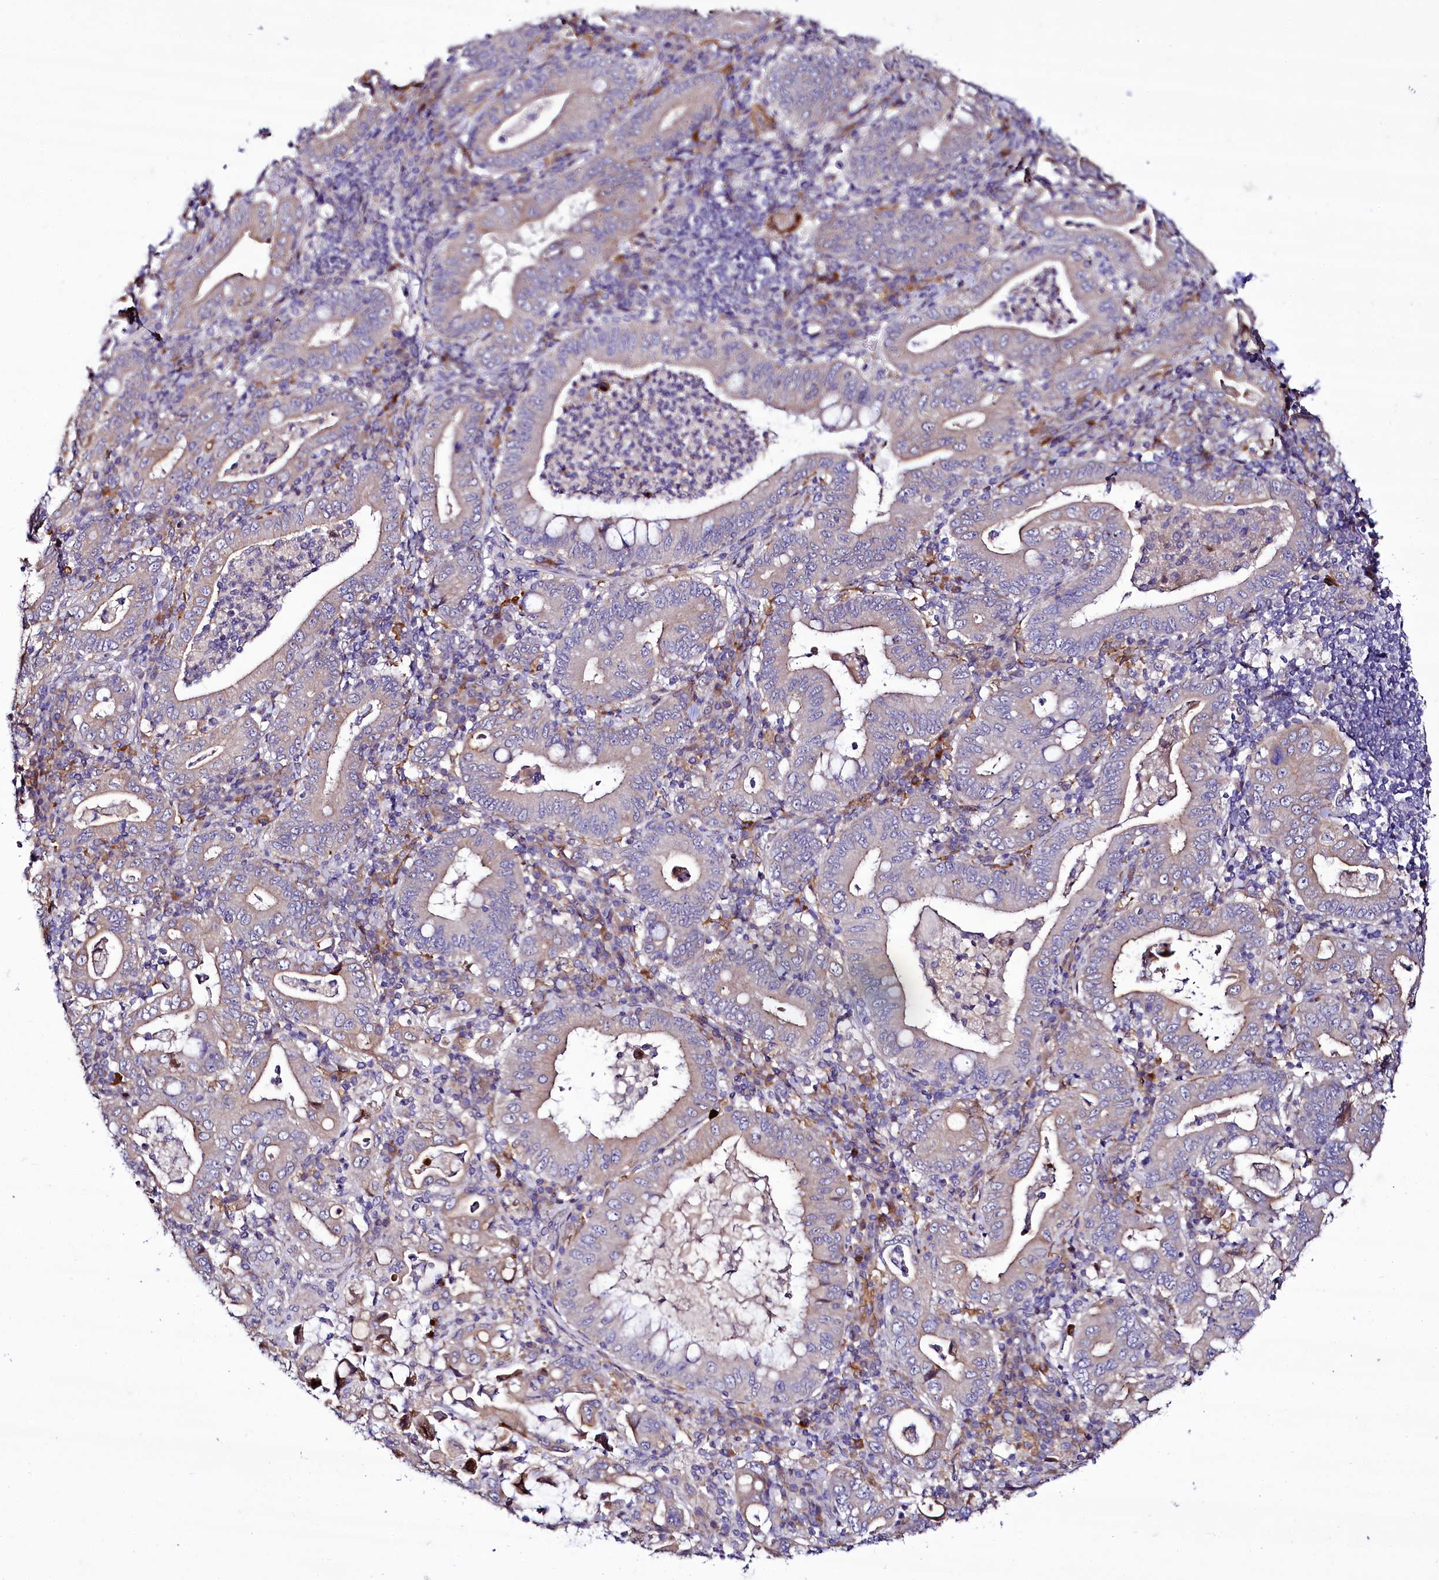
{"staining": {"intensity": "negative", "quantity": "none", "location": "none"}, "tissue": "stomach cancer", "cell_type": "Tumor cells", "image_type": "cancer", "snomed": [{"axis": "morphology", "description": "Normal tissue, NOS"}, {"axis": "morphology", "description": "Adenocarcinoma, NOS"}, {"axis": "topography", "description": "Esophagus"}, {"axis": "topography", "description": "Stomach, upper"}, {"axis": "topography", "description": "Peripheral nerve tissue"}], "caption": "Micrograph shows no significant protein staining in tumor cells of stomach cancer (adenocarcinoma). (Brightfield microscopy of DAB immunohistochemistry at high magnification).", "gene": "ZC3H12C", "patient": {"sex": "male", "age": 62}}